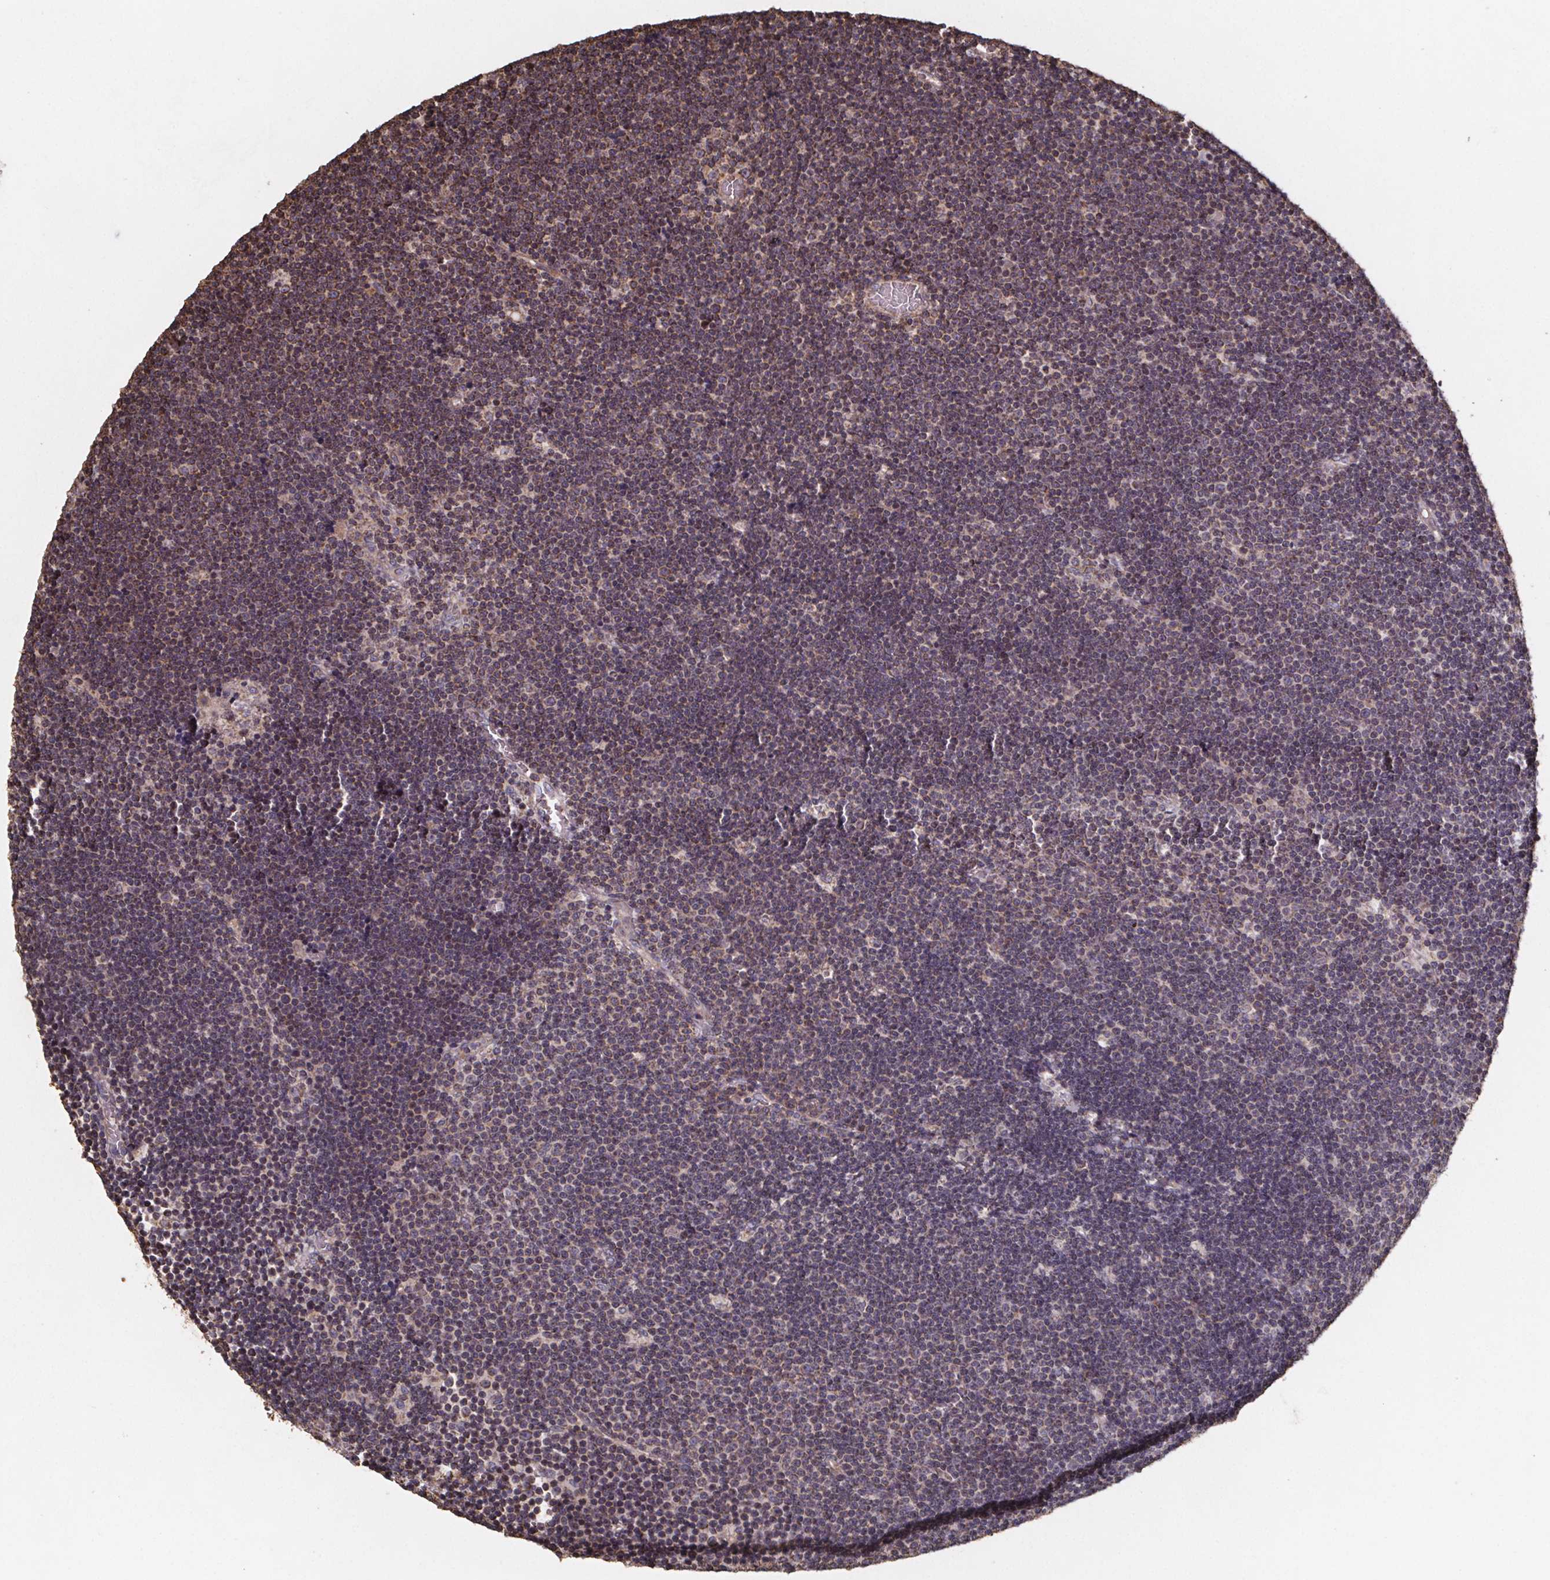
{"staining": {"intensity": "moderate", "quantity": ">75%", "location": "cytoplasmic/membranous"}, "tissue": "lymphoma", "cell_type": "Tumor cells", "image_type": "cancer", "snomed": [{"axis": "morphology", "description": "Malignant lymphoma, non-Hodgkin's type, Low grade"}, {"axis": "topography", "description": "Brain"}], "caption": "Immunohistochemical staining of malignant lymphoma, non-Hodgkin's type (low-grade) demonstrates moderate cytoplasmic/membranous protein staining in approximately >75% of tumor cells.", "gene": "SLC35D2", "patient": {"sex": "female", "age": 66}}